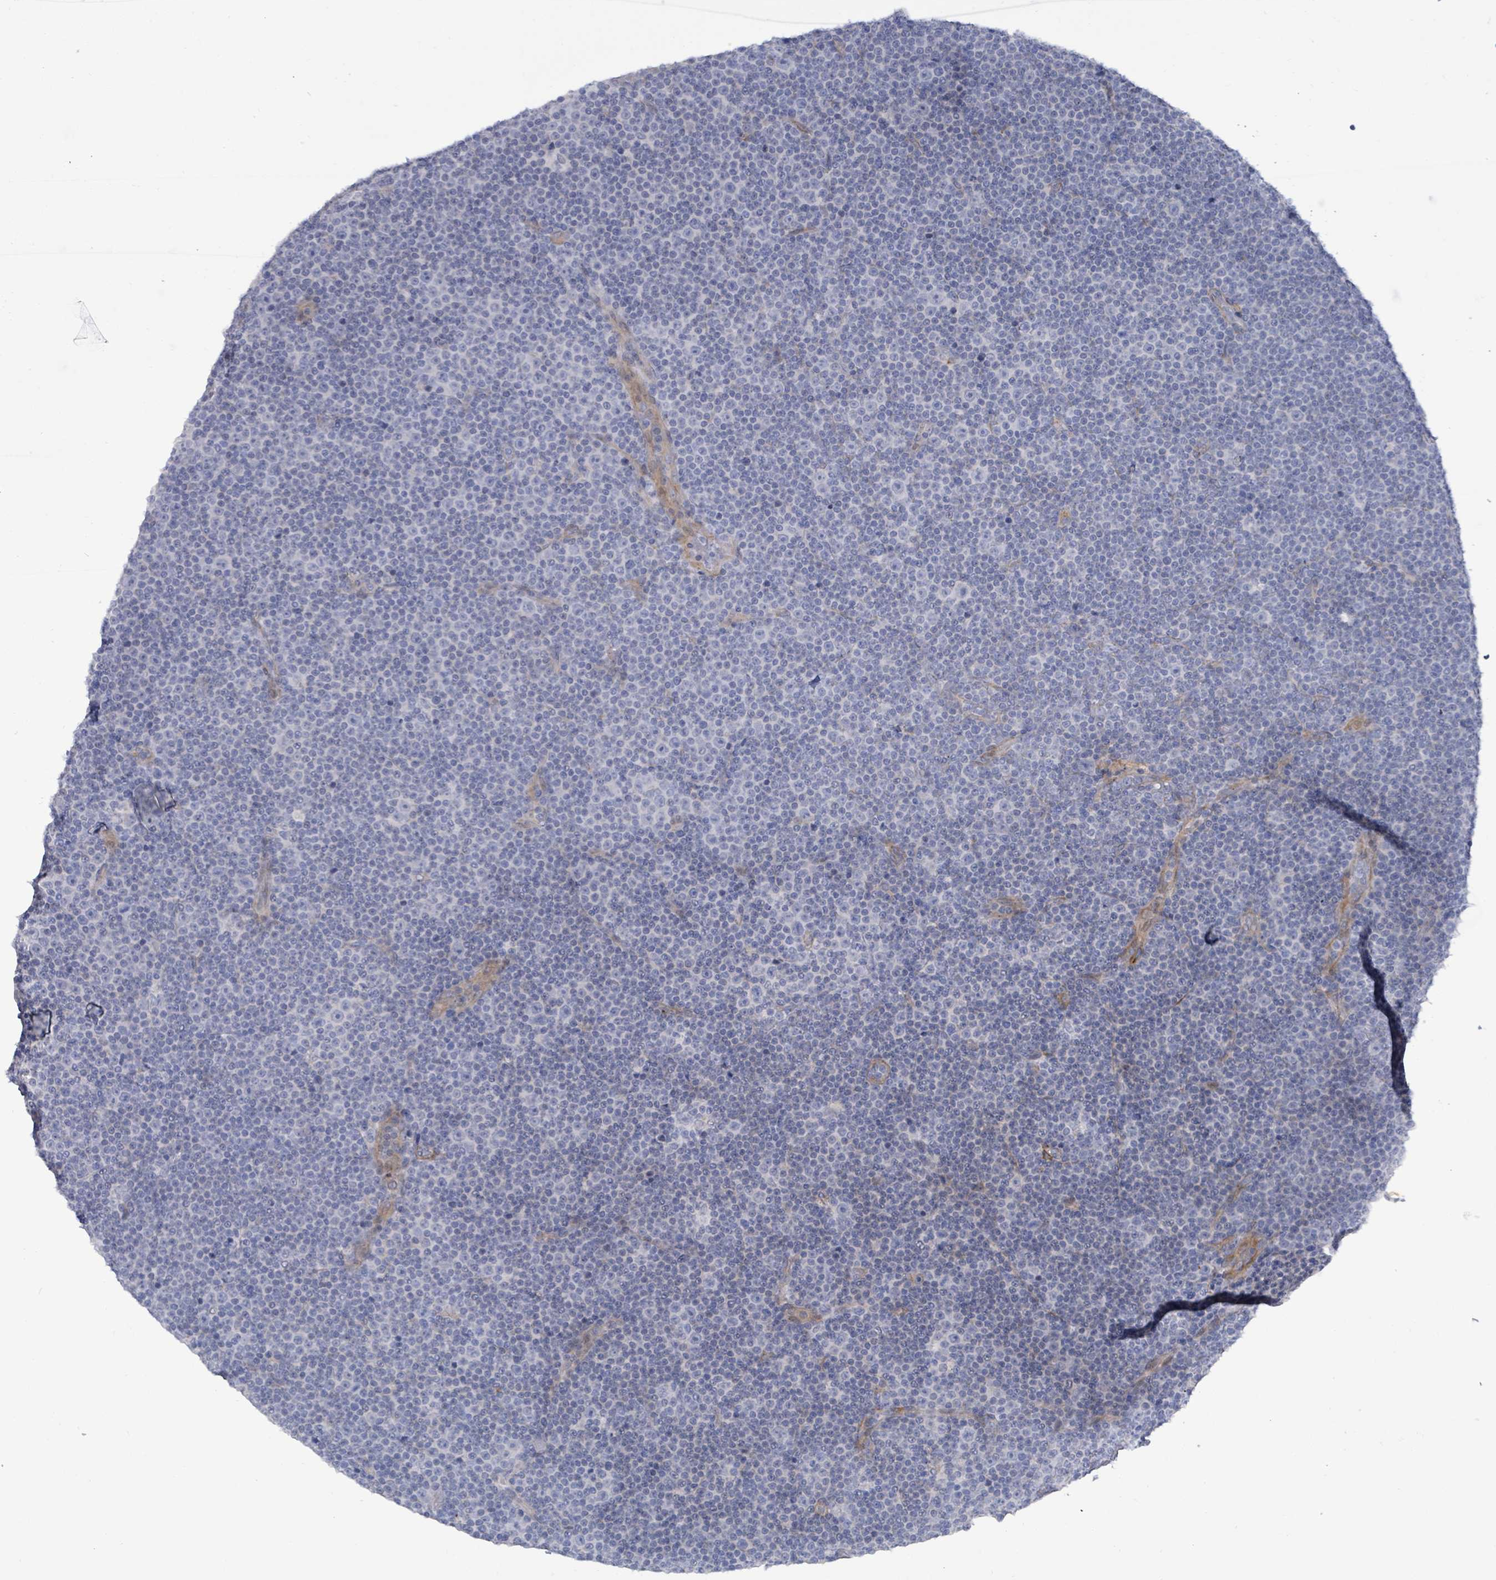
{"staining": {"intensity": "negative", "quantity": "none", "location": "none"}, "tissue": "lymphoma", "cell_type": "Tumor cells", "image_type": "cancer", "snomed": [{"axis": "morphology", "description": "Malignant lymphoma, non-Hodgkin's type, Low grade"}, {"axis": "topography", "description": "Lymph node"}], "caption": "Immunohistochemistry photomicrograph of malignant lymphoma, non-Hodgkin's type (low-grade) stained for a protein (brown), which shows no expression in tumor cells.", "gene": "DMRTC1B", "patient": {"sex": "female", "age": 67}}